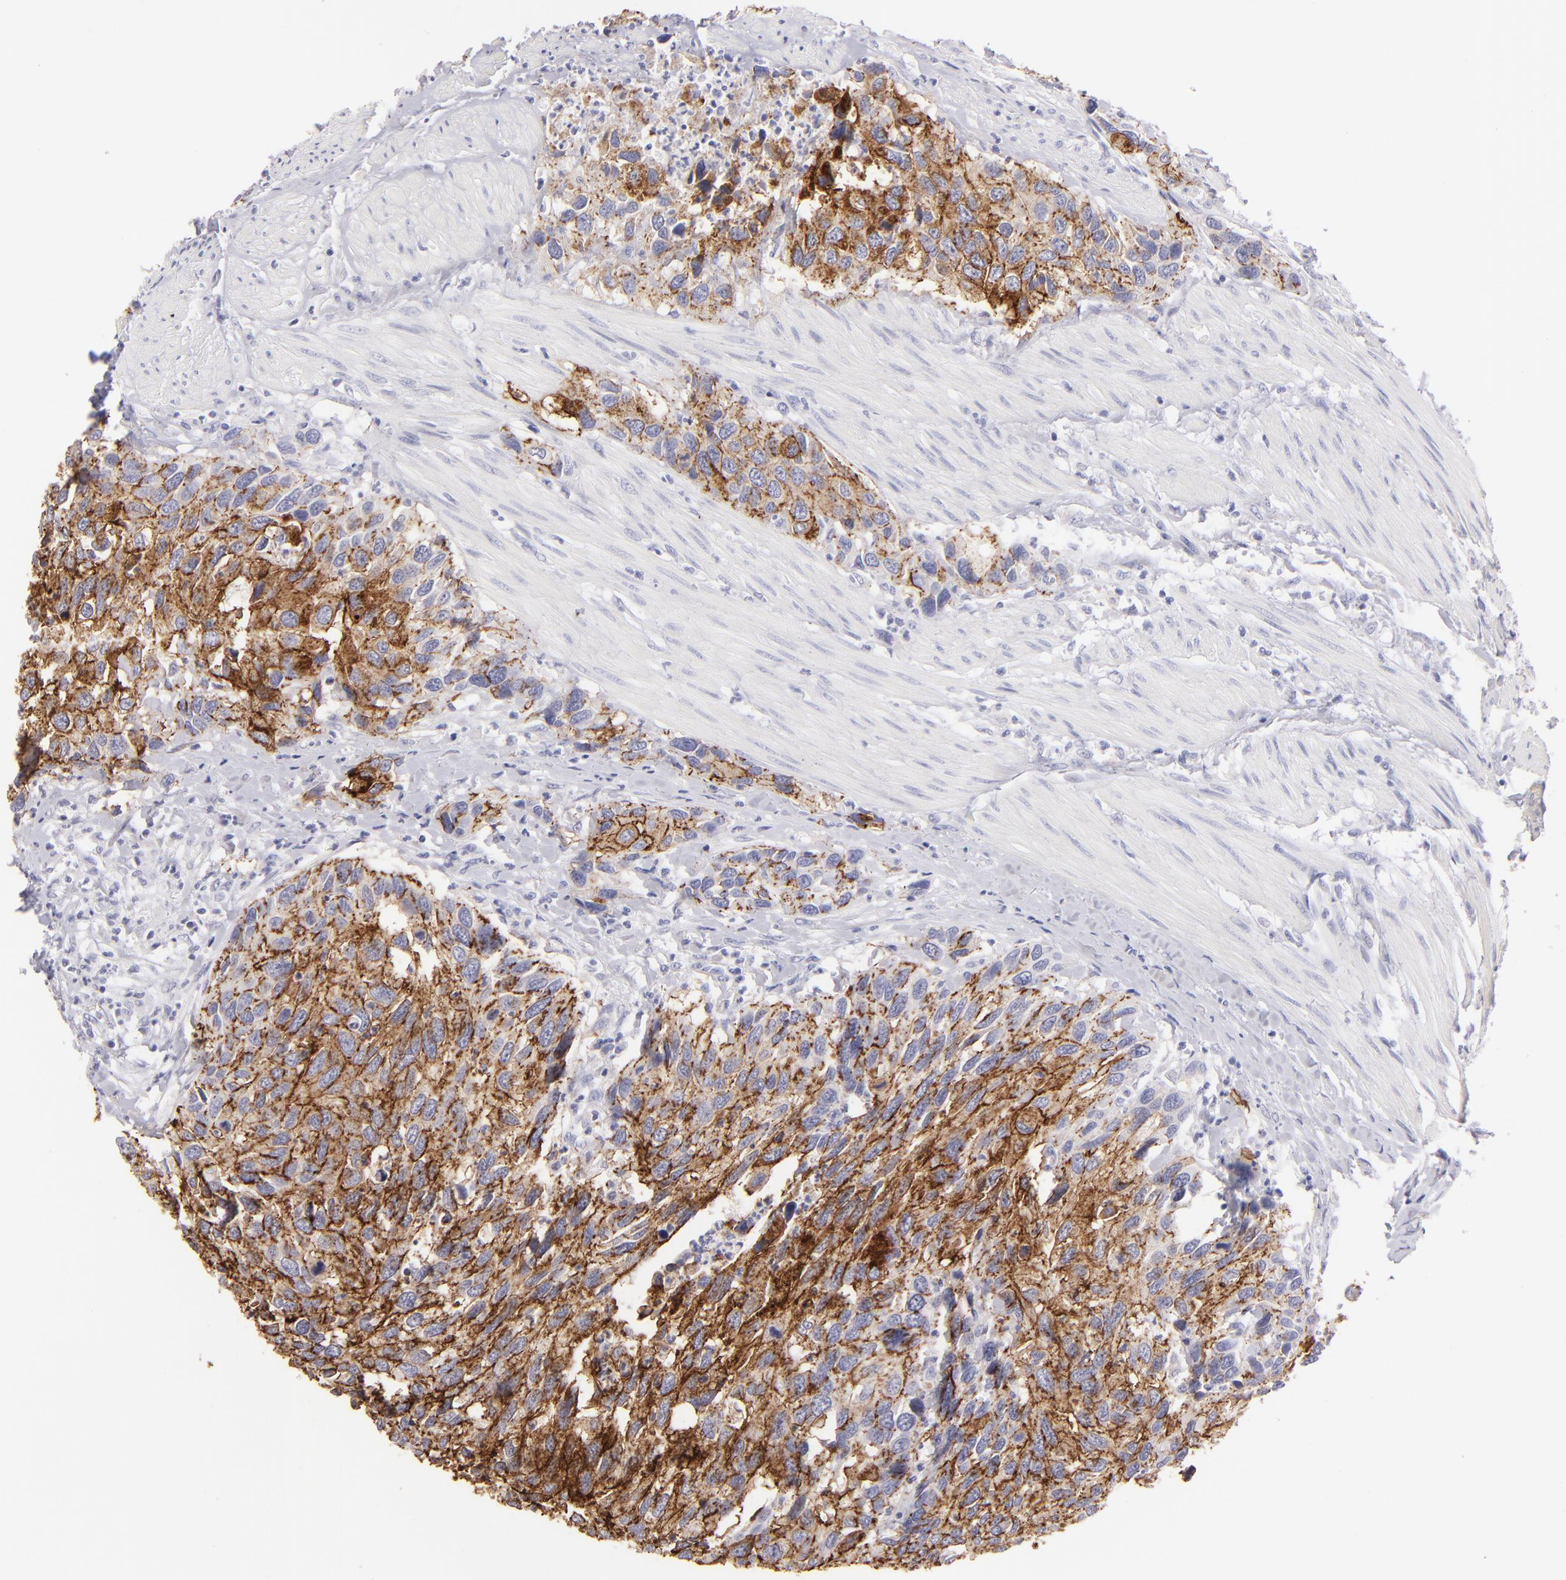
{"staining": {"intensity": "strong", "quantity": ">75%", "location": "cytoplasmic/membranous"}, "tissue": "urothelial cancer", "cell_type": "Tumor cells", "image_type": "cancer", "snomed": [{"axis": "morphology", "description": "Urothelial carcinoma, High grade"}, {"axis": "topography", "description": "Urinary bladder"}], "caption": "Human urothelial cancer stained for a protein (brown) reveals strong cytoplasmic/membranous positive expression in about >75% of tumor cells.", "gene": "CLDN4", "patient": {"sex": "male", "age": 66}}